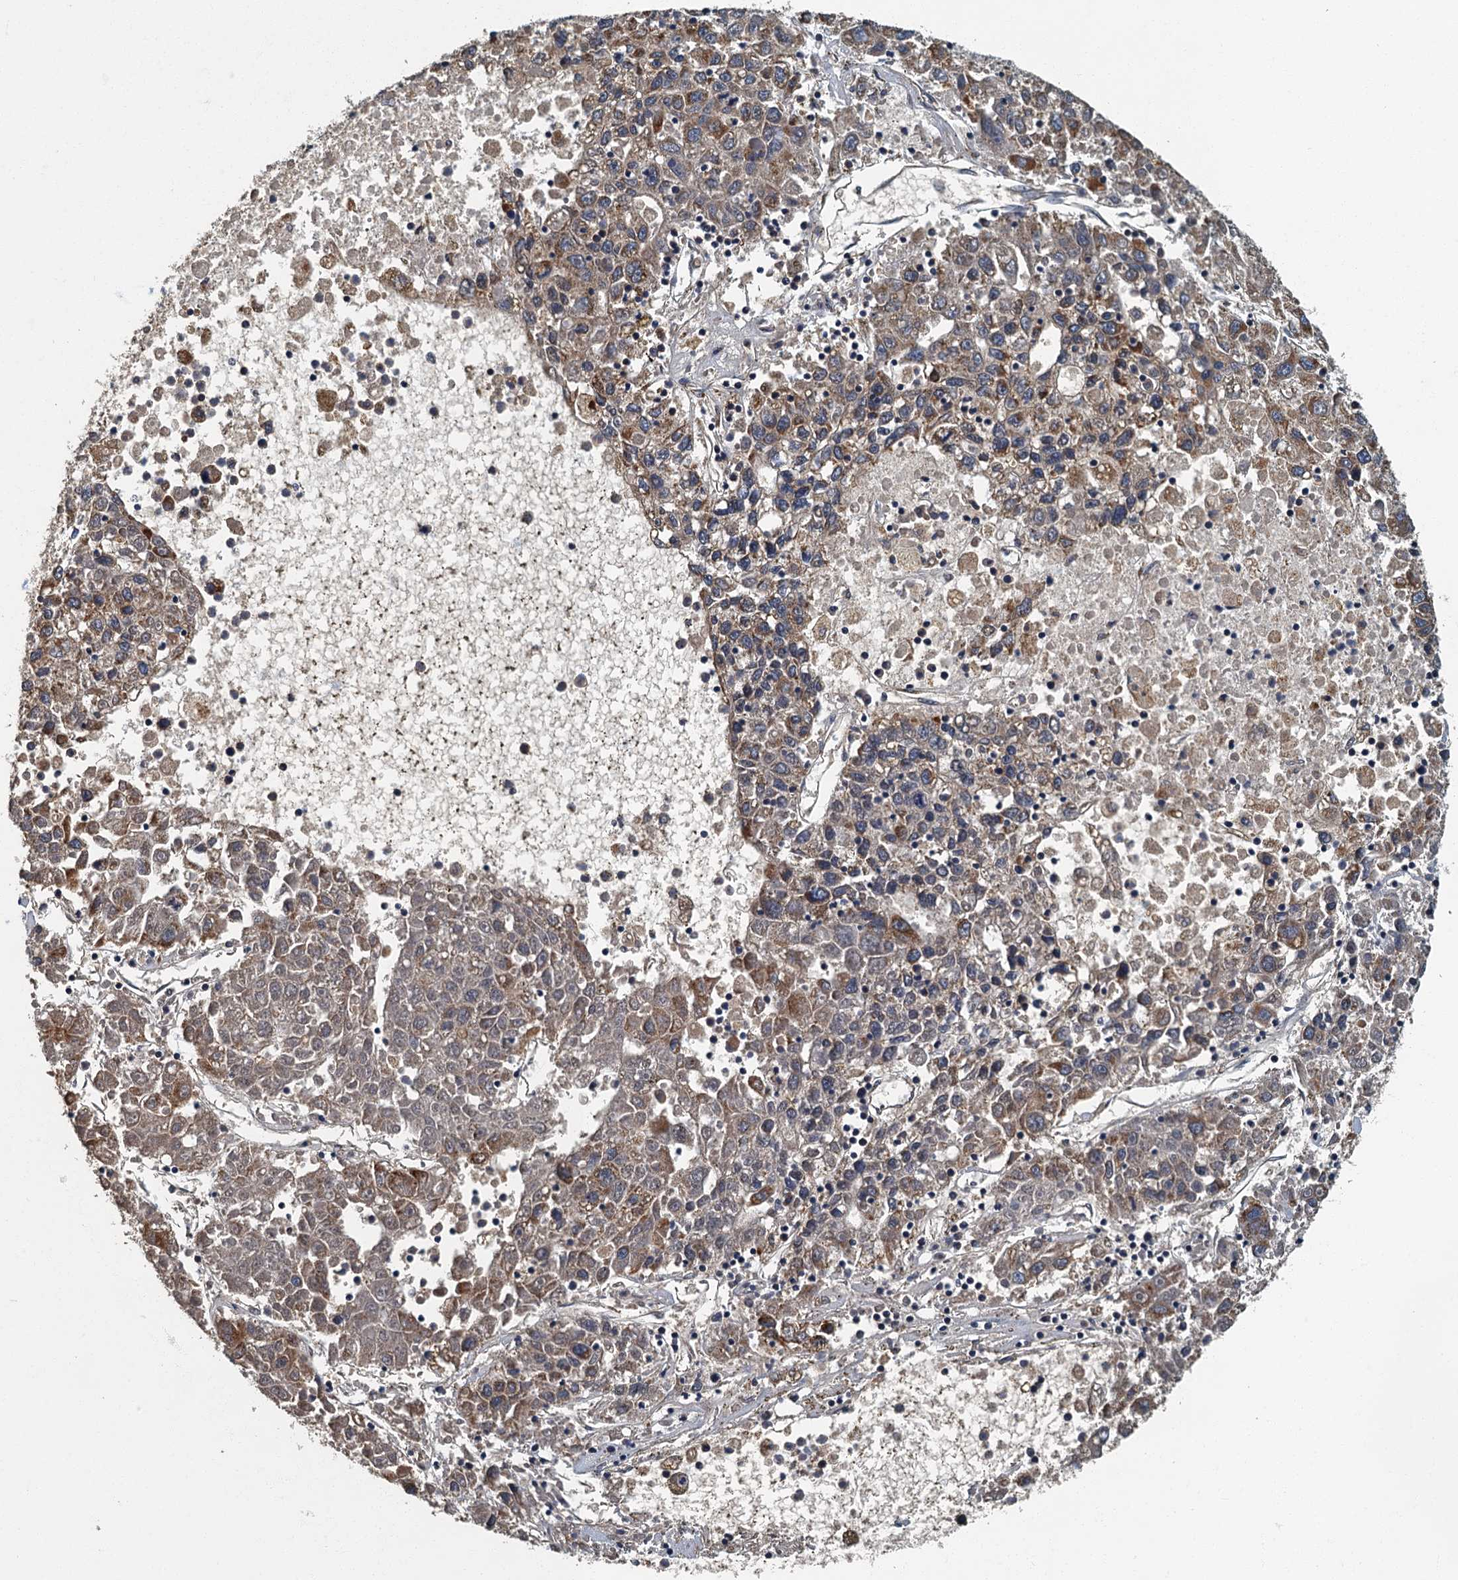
{"staining": {"intensity": "weak", "quantity": ">75%", "location": "cytoplasmic/membranous"}, "tissue": "liver cancer", "cell_type": "Tumor cells", "image_type": "cancer", "snomed": [{"axis": "morphology", "description": "Carcinoma, Hepatocellular, NOS"}, {"axis": "topography", "description": "Liver"}], "caption": "Liver cancer stained with a protein marker demonstrates weak staining in tumor cells.", "gene": "DDX49", "patient": {"sex": "male", "age": 49}}